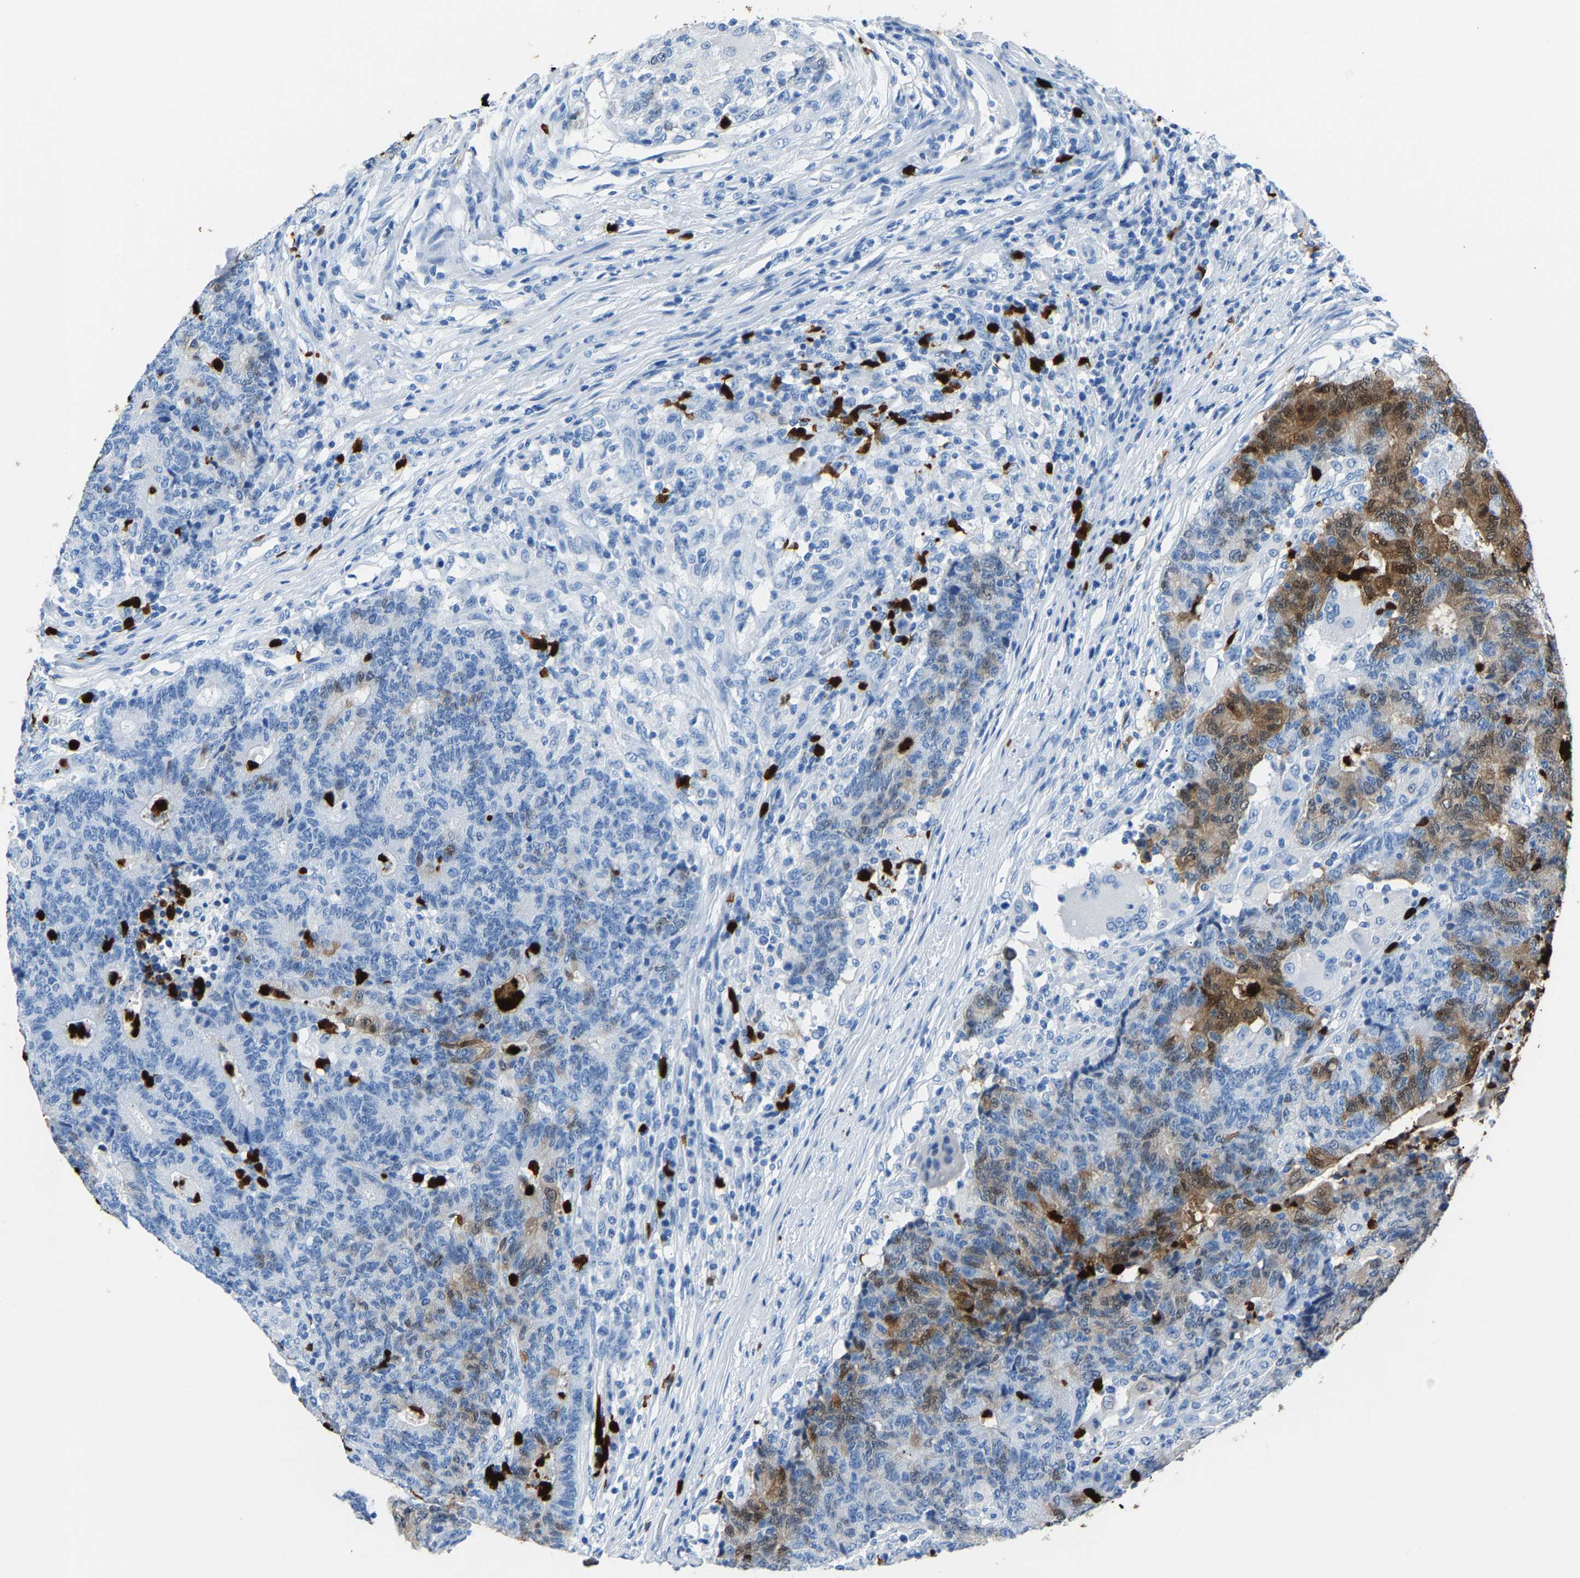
{"staining": {"intensity": "moderate", "quantity": "25%-75%", "location": "cytoplasmic/membranous"}, "tissue": "colorectal cancer", "cell_type": "Tumor cells", "image_type": "cancer", "snomed": [{"axis": "morphology", "description": "Normal tissue, NOS"}, {"axis": "morphology", "description": "Adenocarcinoma, NOS"}, {"axis": "topography", "description": "Colon"}], "caption": "Adenocarcinoma (colorectal) stained with a brown dye demonstrates moderate cytoplasmic/membranous positive positivity in approximately 25%-75% of tumor cells.", "gene": "S100P", "patient": {"sex": "female", "age": 75}}